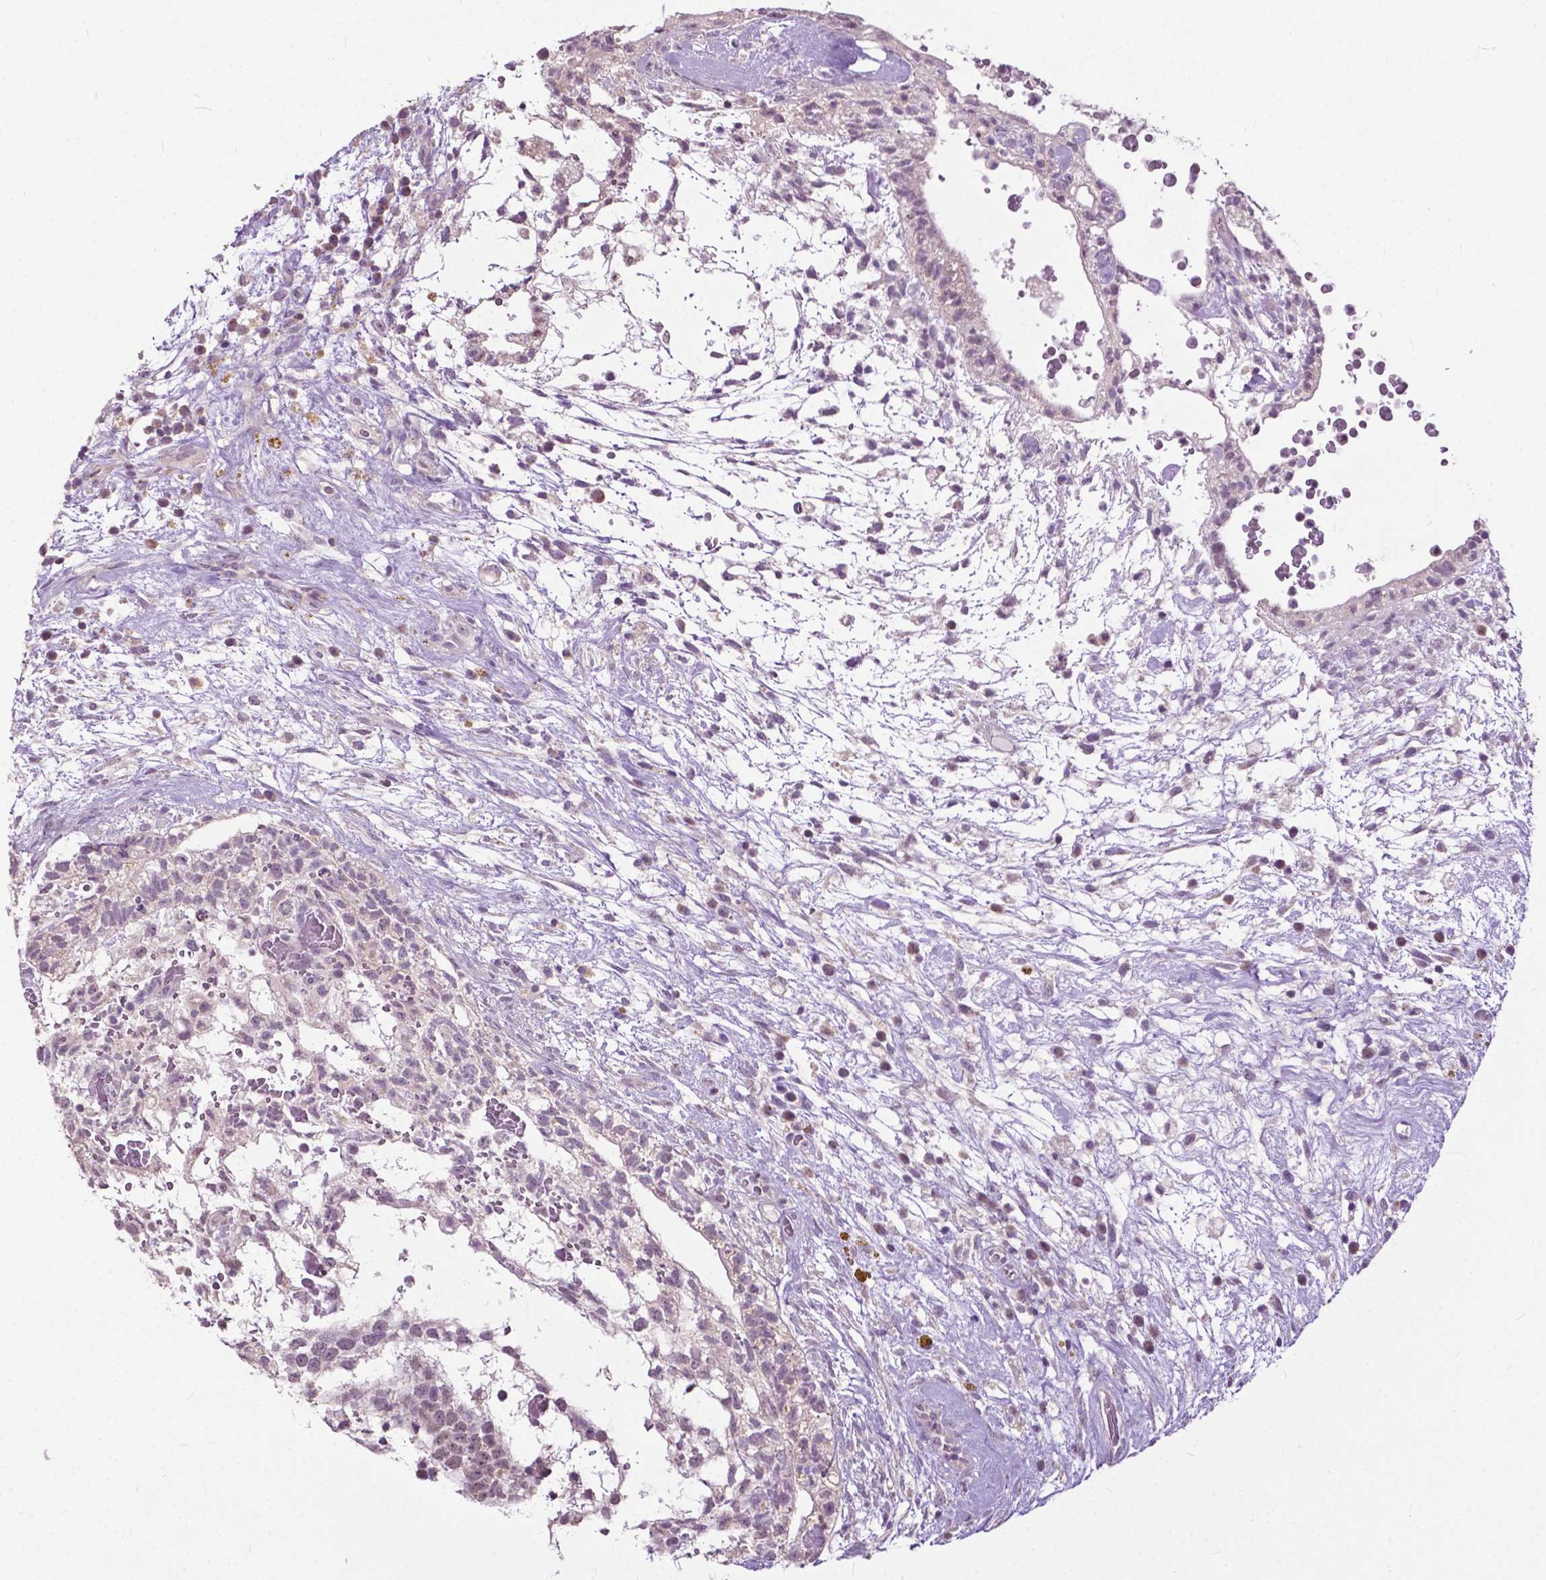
{"staining": {"intensity": "negative", "quantity": "none", "location": "none"}, "tissue": "testis cancer", "cell_type": "Tumor cells", "image_type": "cancer", "snomed": [{"axis": "morphology", "description": "Normal tissue, NOS"}, {"axis": "morphology", "description": "Carcinoma, Embryonal, NOS"}, {"axis": "topography", "description": "Testis"}], "caption": "Testis cancer (embryonal carcinoma) was stained to show a protein in brown. There is no significant staining in tumor cells. (DAB (3,3'-diaminobenzidine) immunohistochemistry (IHC), high magnification).", "gene": "TTC9B", "patient": {"sex": "male", "age": 32}}